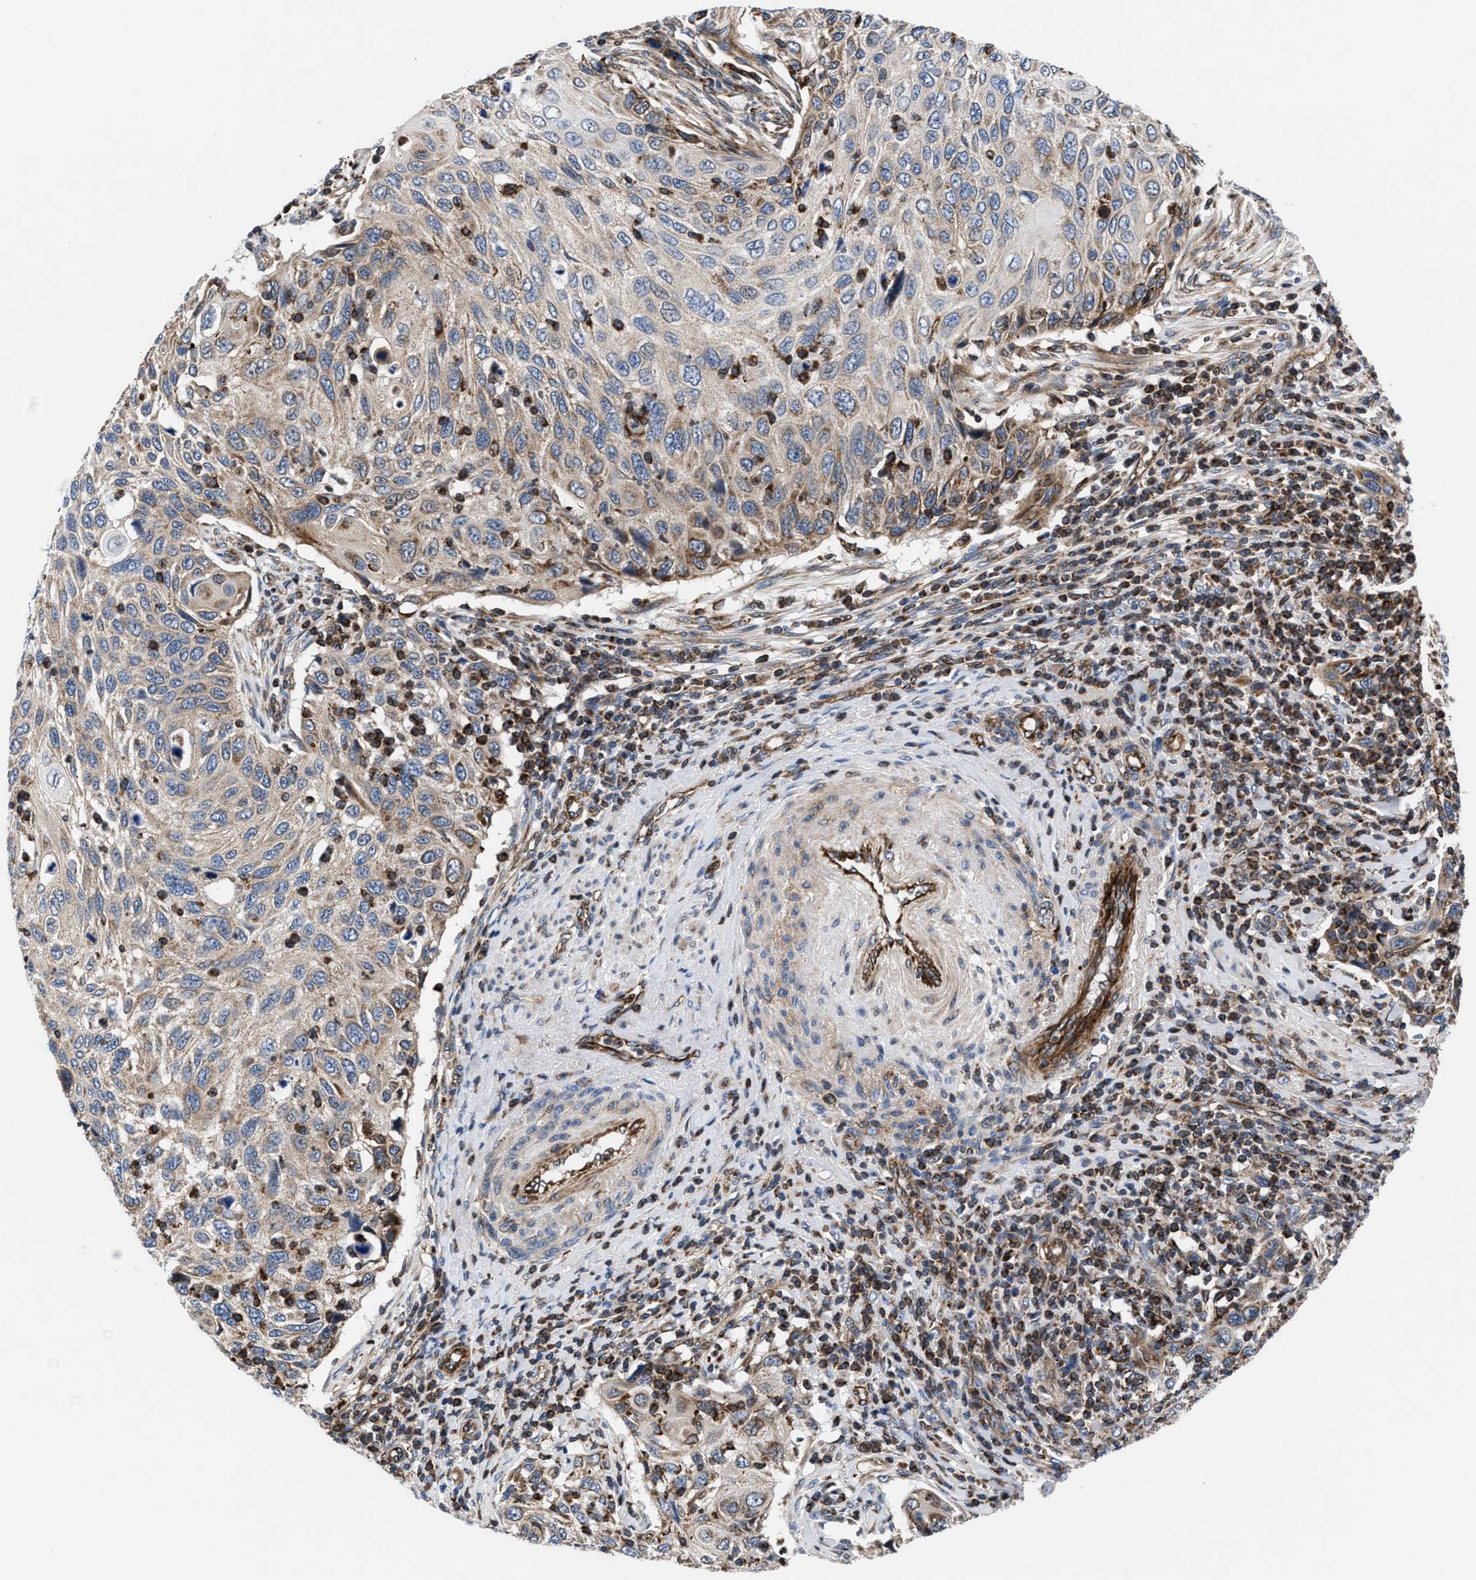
{"staining": {"intensity": "weak", "quantity": "25%-75%", "location": "cytoplasmic/membranous"}, "tissue": "cervical cancer", "cell_type": "Tumor cells", "image_type": "cancer", "snomed": [{"axis": "morphology", "description": "Squamous cell carcinoma, NOS"}, {"axis": "topography", "description": "Cervix"}], "caption": "Protein staining shows weak cytoplasmic/membranous positivity in approximately 25%-75% of tumor cells in cervical cancer.", "gene": "PRR15L", "patient": {"sex": "female", "age": 70}}